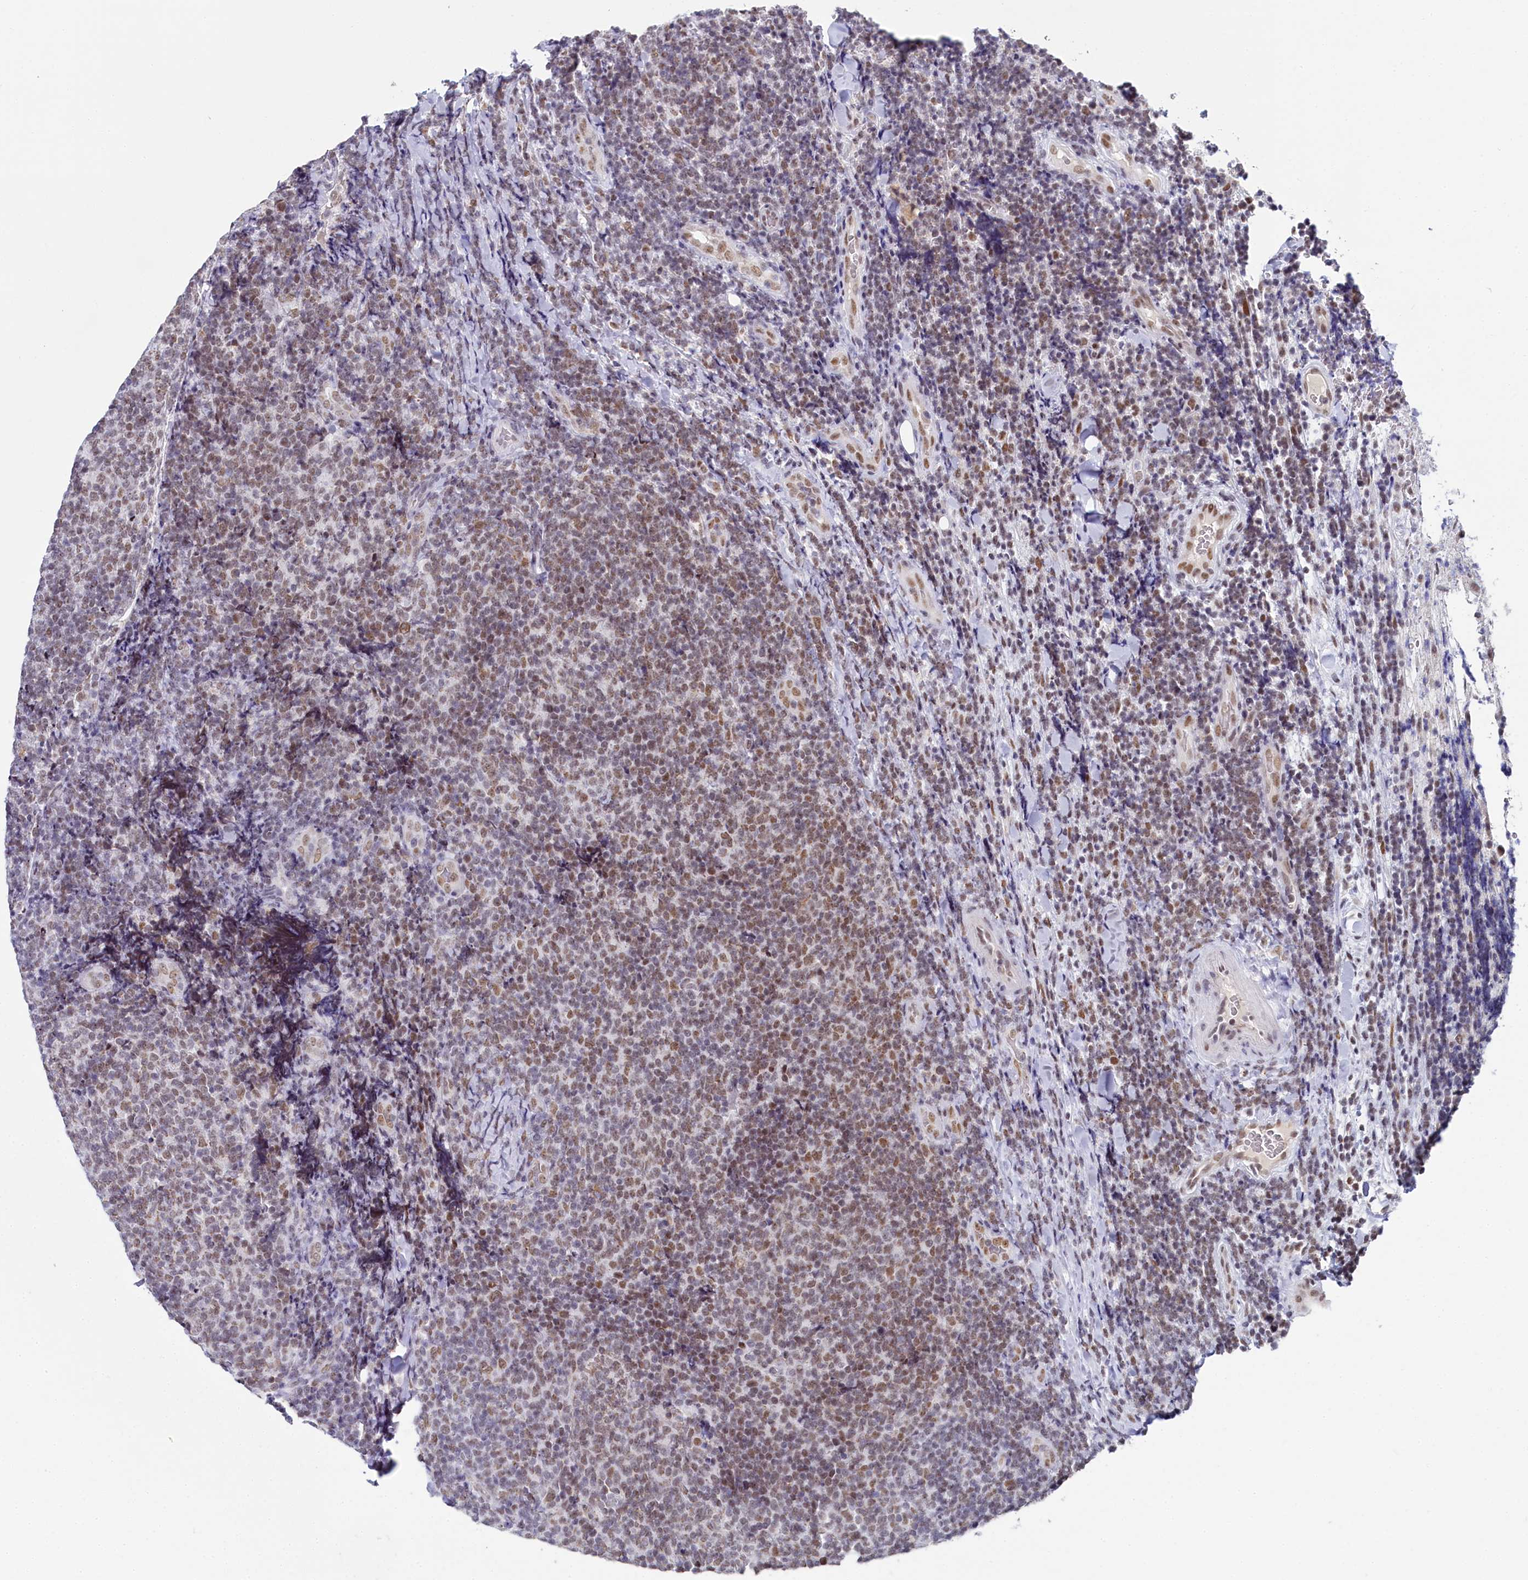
{"staining": {"intensity": "moderate", "quantity": "25%-75%", "location": "nuclear"}, "tissue": "lymphoma", "cell_type": "Tumor cells", "image_type": "cancer", "snomed": [{"axis": "morphology", "description": "Malignant lymphoma, non-Hodgkin's type, Low grade"}, {"axis": "topography", "description": "Lymph node"}], "caption": "Low-grade malignant lymphoma, non-Hodgkin's type stained with immunohistochemistry exhibits moderate nuclear expression in approximately 25%-75% of tumor cells. Nuclei are stained in blue.", "gene": "PPHLN1", "patient": {"sex": "male", "age": 66}}